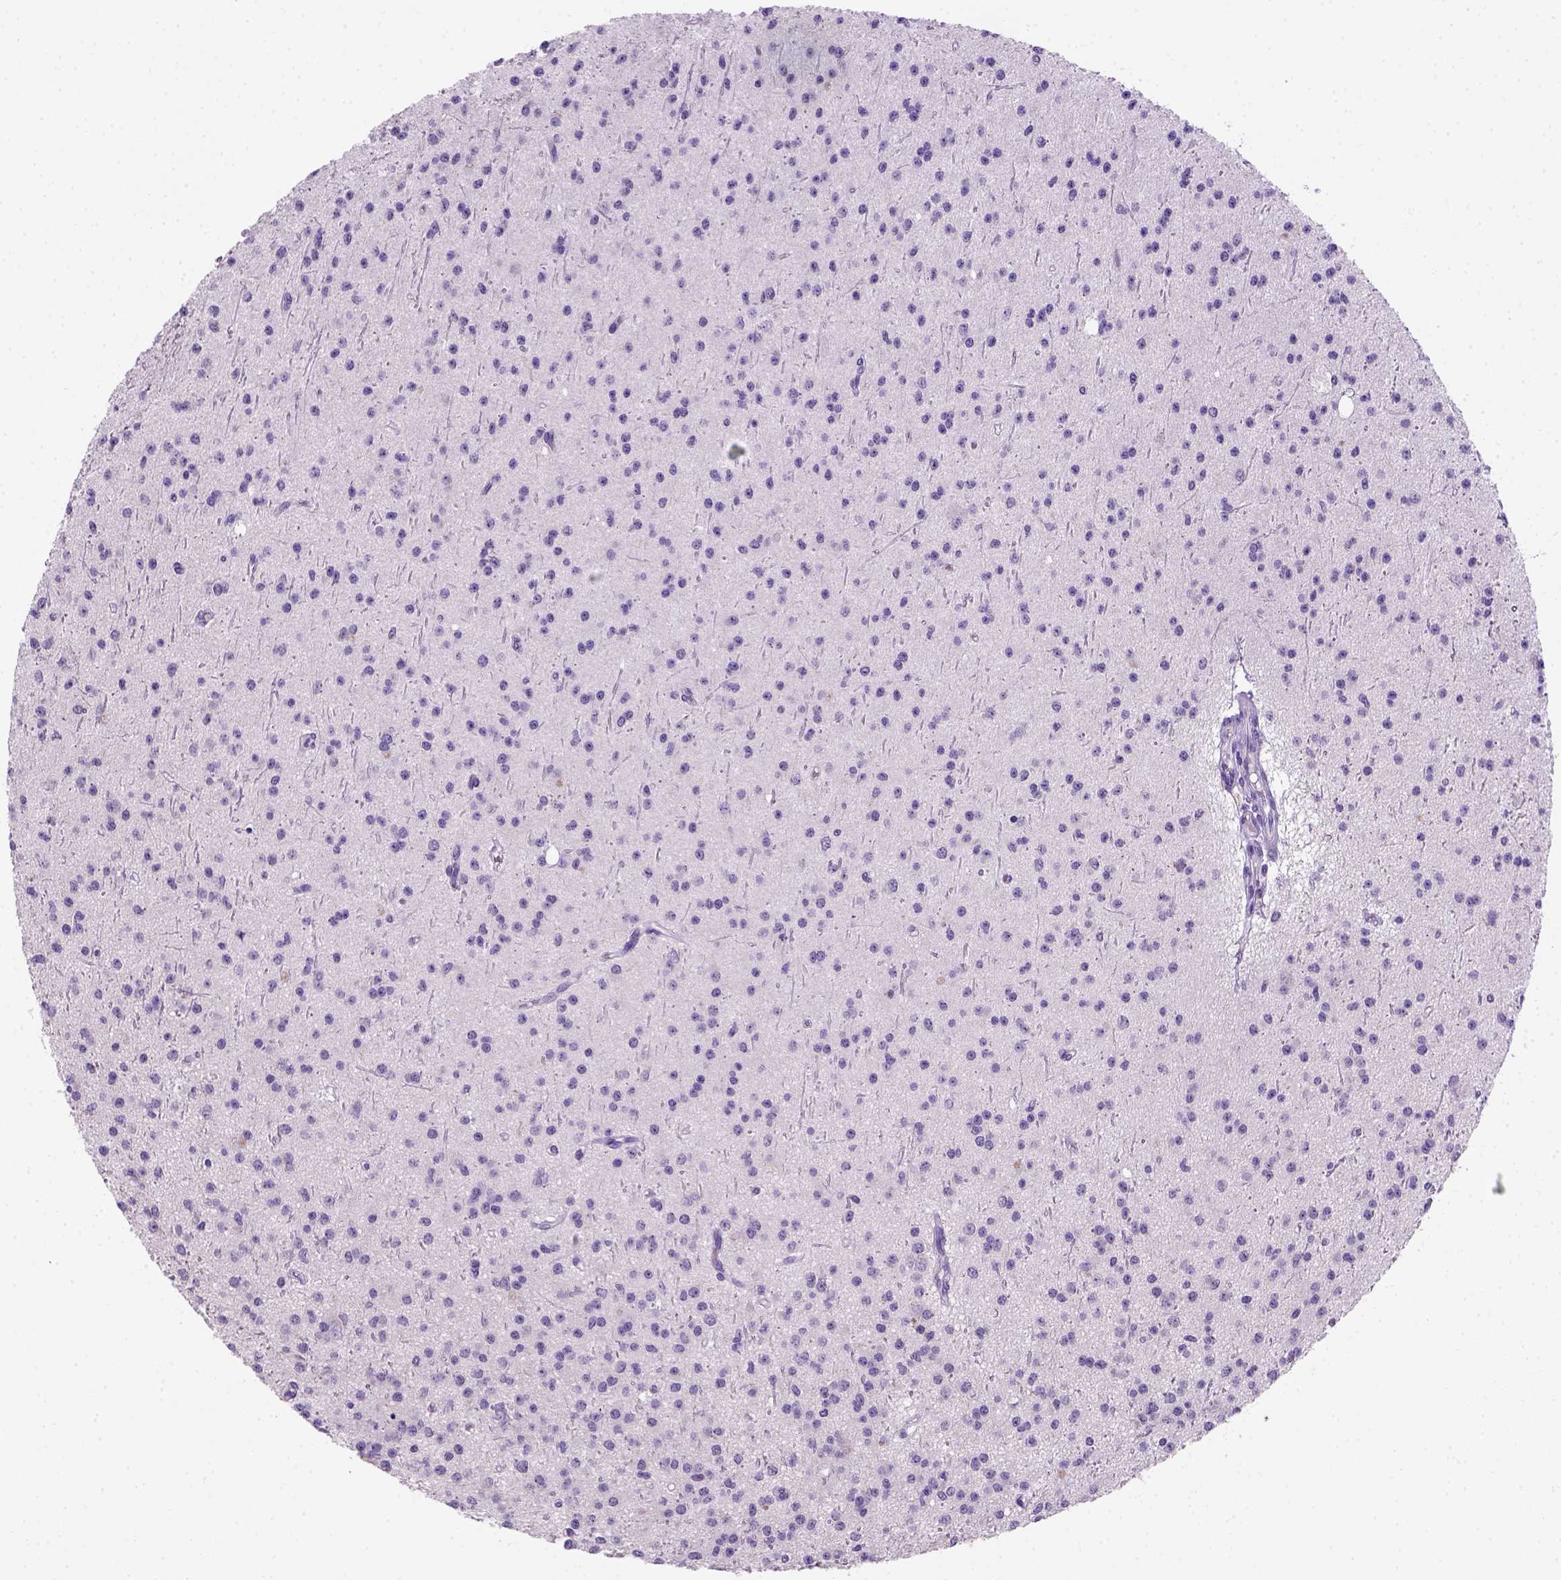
{"staining": {"intensity": "negative", "quantity": "none", "location": "none"}, "tissue": "glioma", "cell_type": "Tumor cells", "image_type": "cancer", "snomed": [{"axis": "morphology", "description": "Glioma, malignant, Low grade"}, {"axis": "topography", "description": "Brain"}], "caption": "The histopathology image demonstrates no staining of tumor cells in glioma.", "gene": "CDH1", "patient": {"sex": "male", "age": 27}}